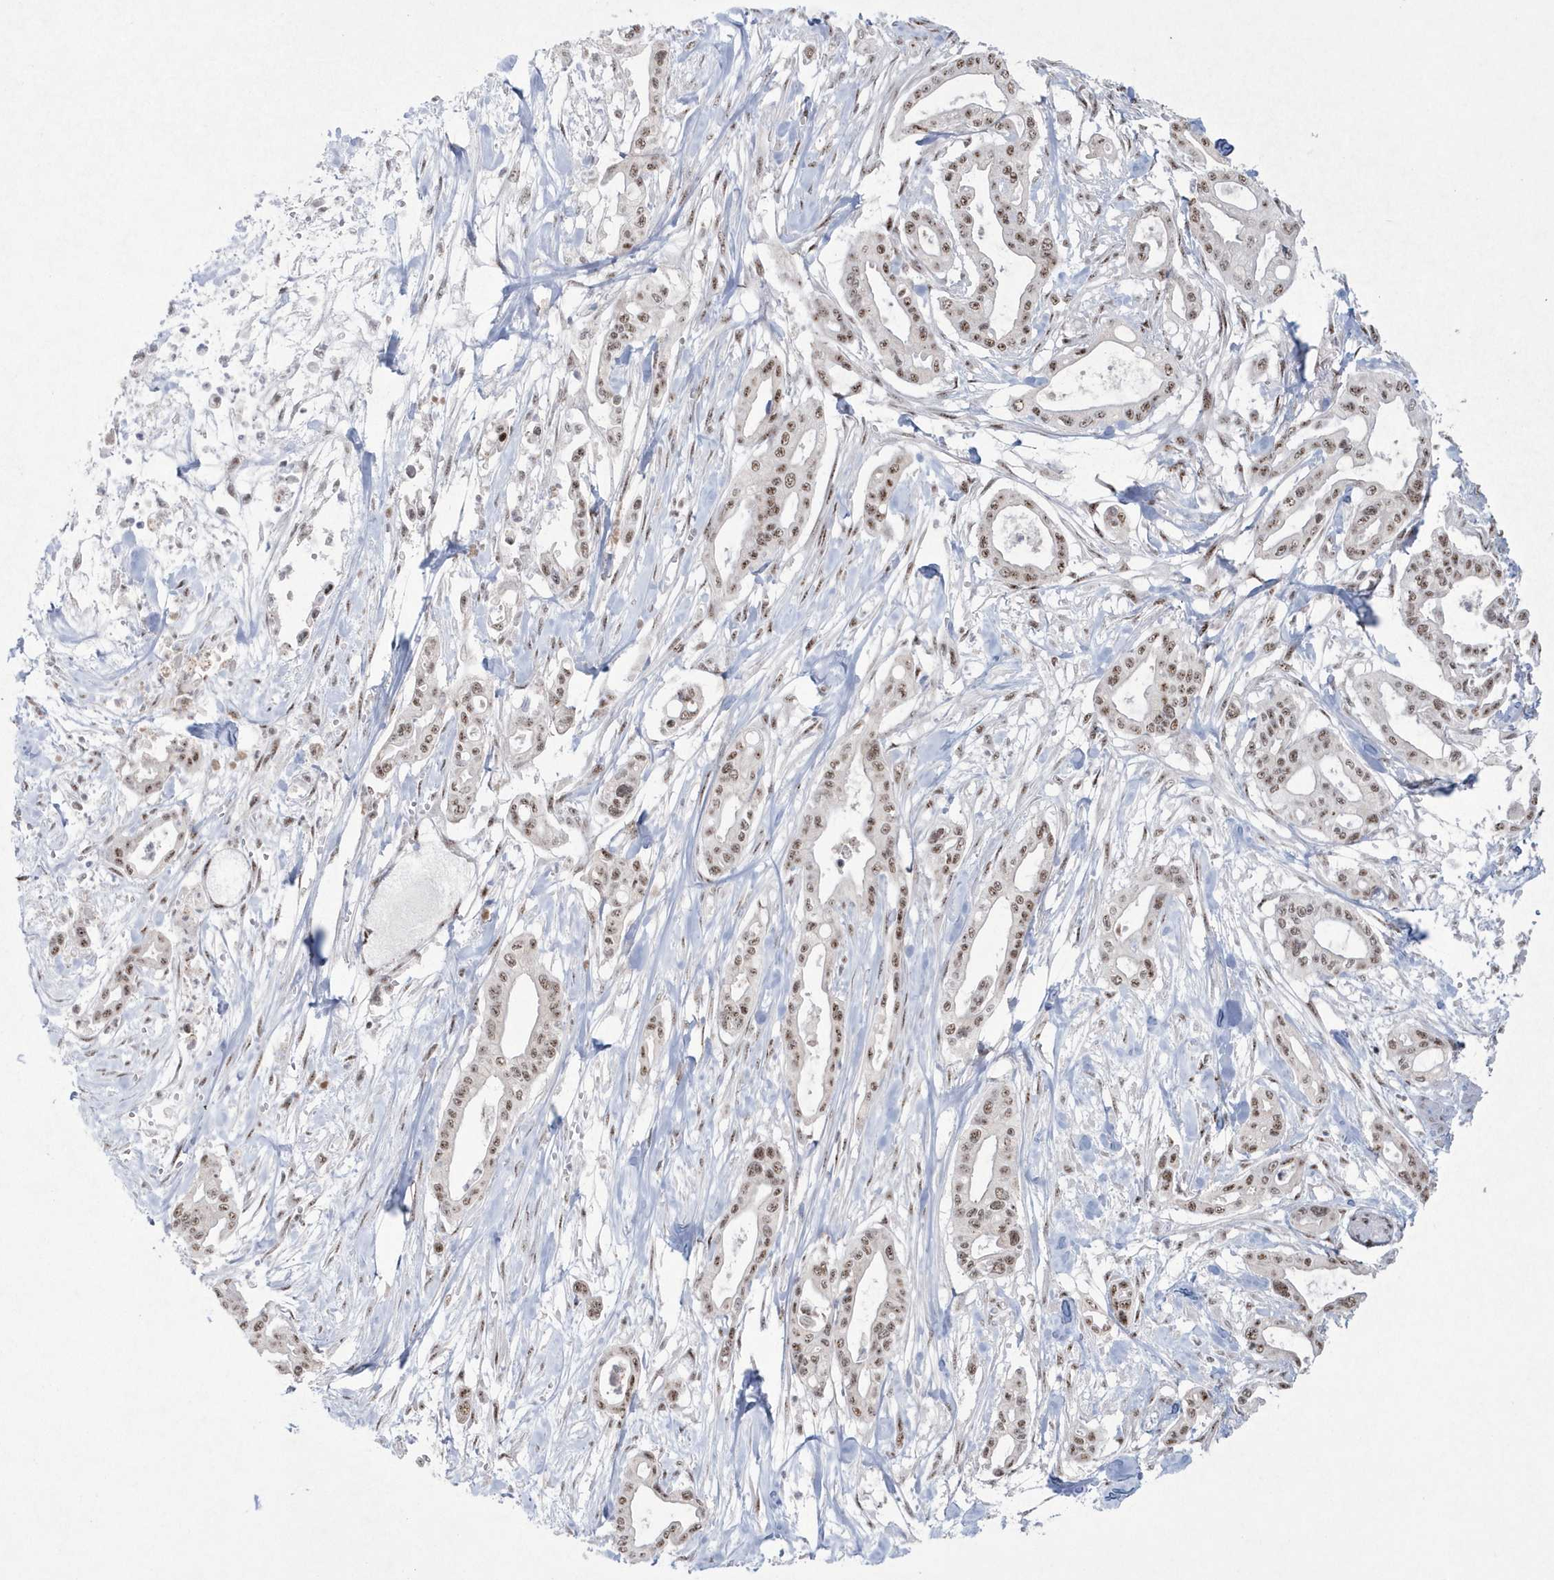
{"staining": {"intensity": "moderate", "quantity": ">75%", "location": "nuclear"}, "tissue": "pancreatic cancer", "cell_type": "Tumor cells", "image_type": "cancer", "snomed": [{"axis": "morphology", "description": "Adenocarcinoma, NOS"}, {"axis": "topography", "description": "Pancreas"}], "caption": "Brown immunohistochemical staining in human adenocarcinoma (pancreatic) demonstrates moderate nuclear expression in about >75% of tumor cells.", "gene": "KDM6B", "patient": {"sex": "male", "age": 68}}